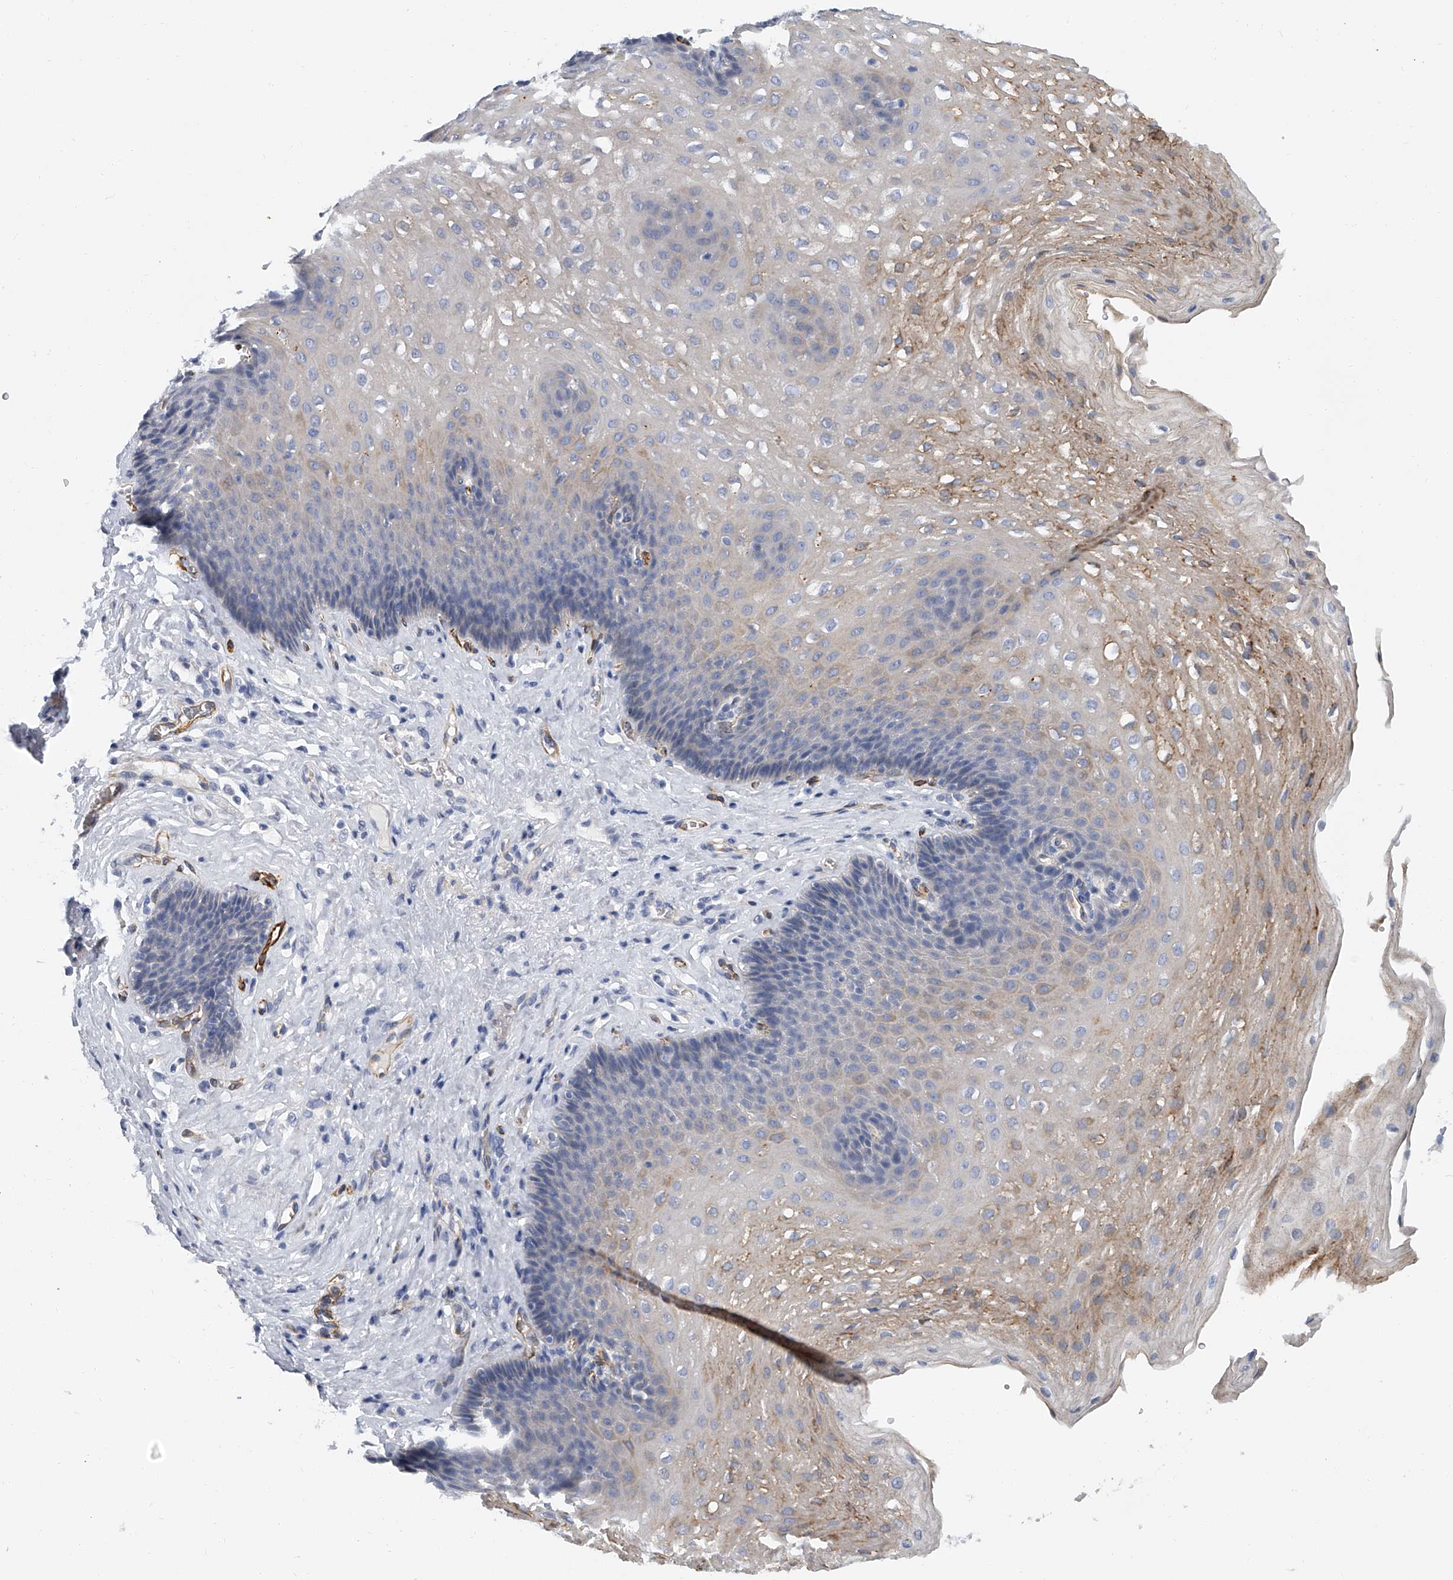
{"staining": {"intensity": "moderate", "quantity": "<25%", "location": "cytoplasmic/membranous"}, "tissue": "esophagus", "cell_type": "Squamous epithelial cells", "image_type": "normal", "snomed": [{"axis": "morphology", "description": "Normal tissue, NOS"}, {"axis": "topography", "description": "Esophagus"}], "caption": "Human esophagus stained with a protein marker exhibits moderate staining in squamous epithelial cells.", "gene": "KIRREL1", "patient": {"sex": "female", "age": 66}}